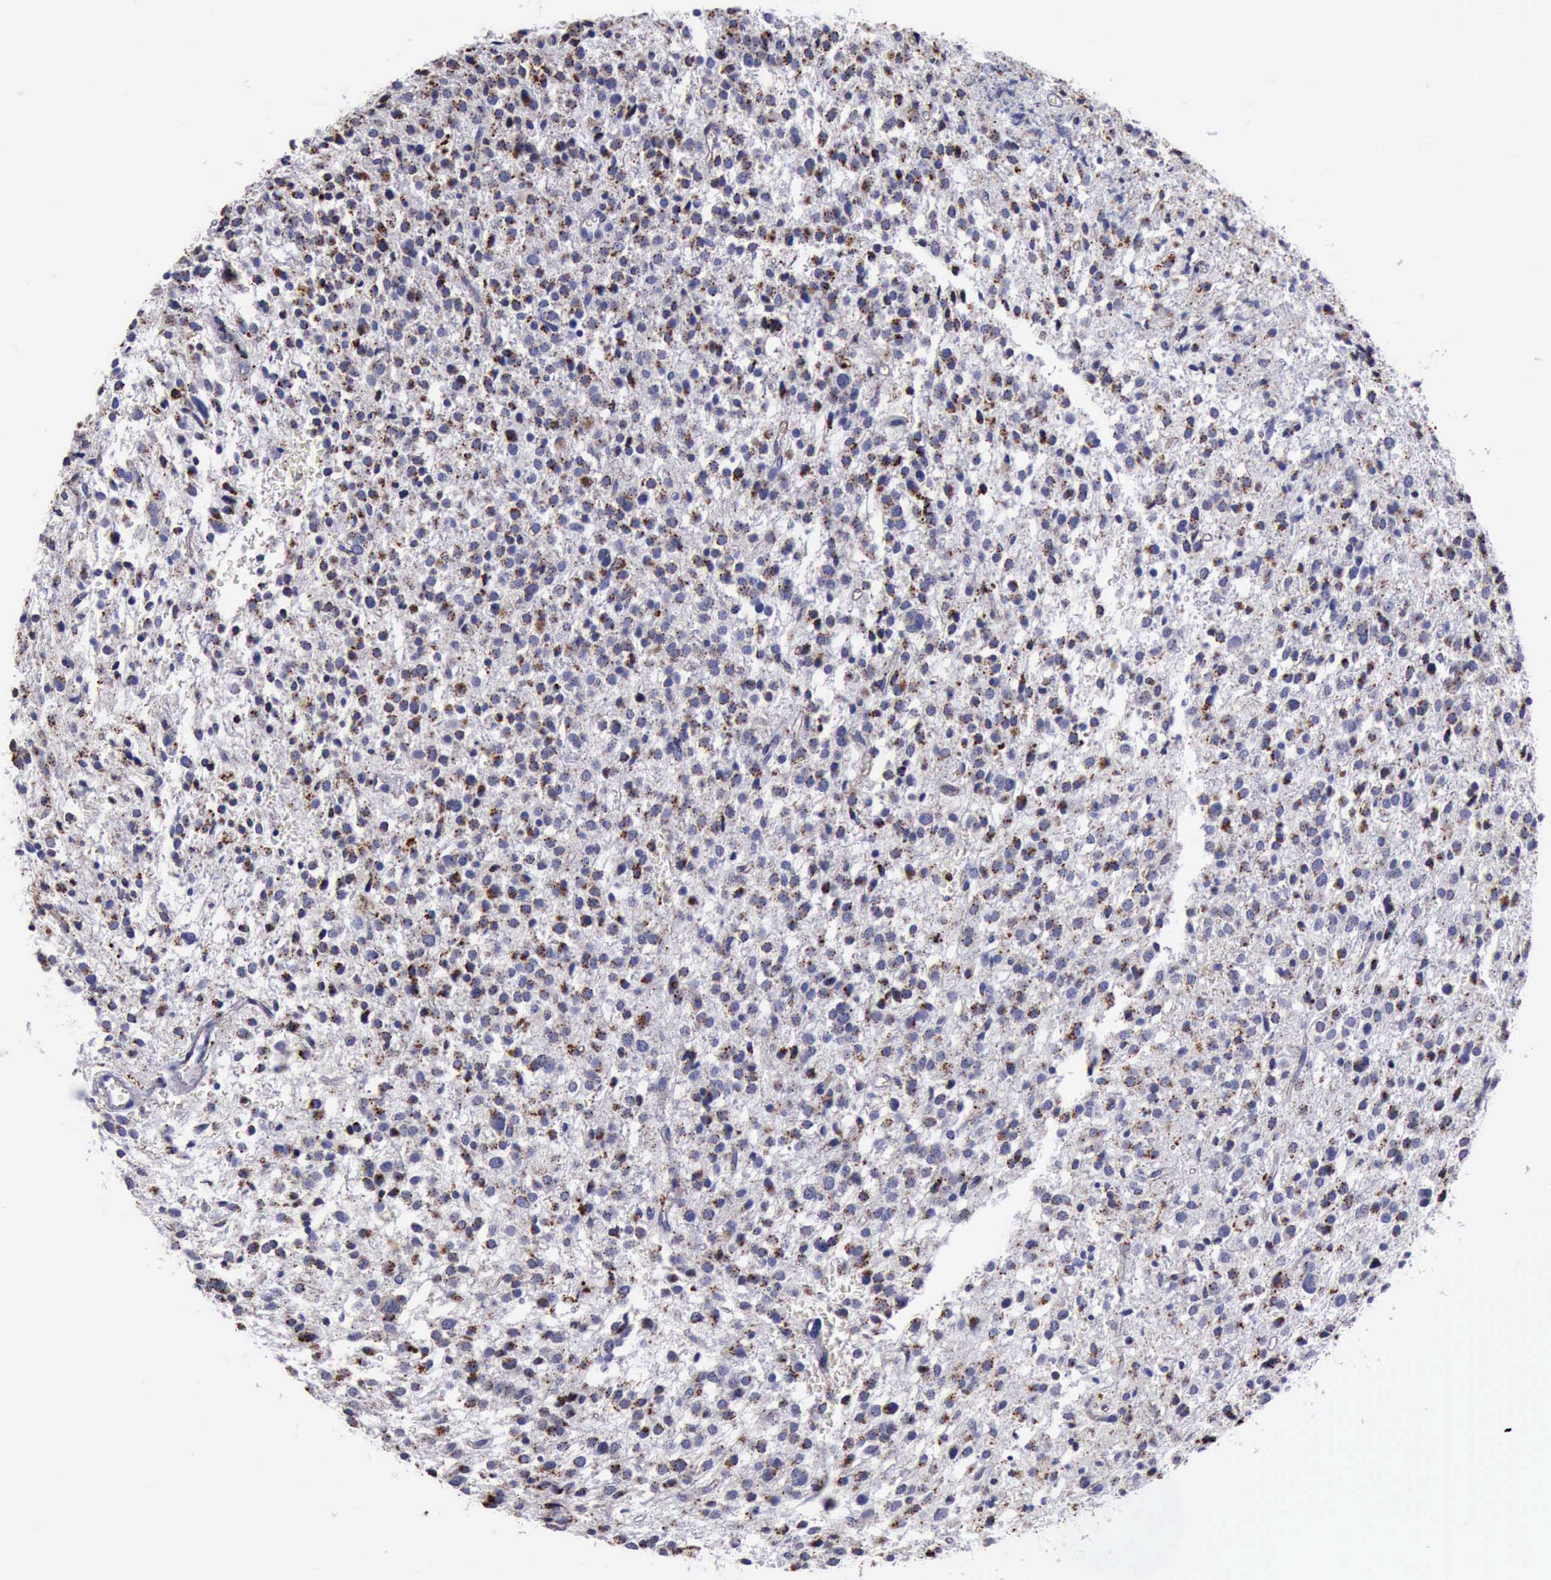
{"staining": {"intensity": "moderate", "quantity": "25%-75%", "location": "cytoplasmic/membranous"}, "tissue": "glioma", "cell_type": "Tumor cells", "image_type": "cancer", "snomed": [{"axis": "morphology", "description": "Glioma, malignant, Low grade"}, {"axis": "topography", "description": "Brain"}], "caption": "This image exhibits immunohistochemistry (IHC) staining of human glioma, with medium moderate cytoplasmic/membranous expression in approximately 25%-75% of tumor cells.", "gene": "CTSD", "patient": {"sex": "female", "age": 36}}